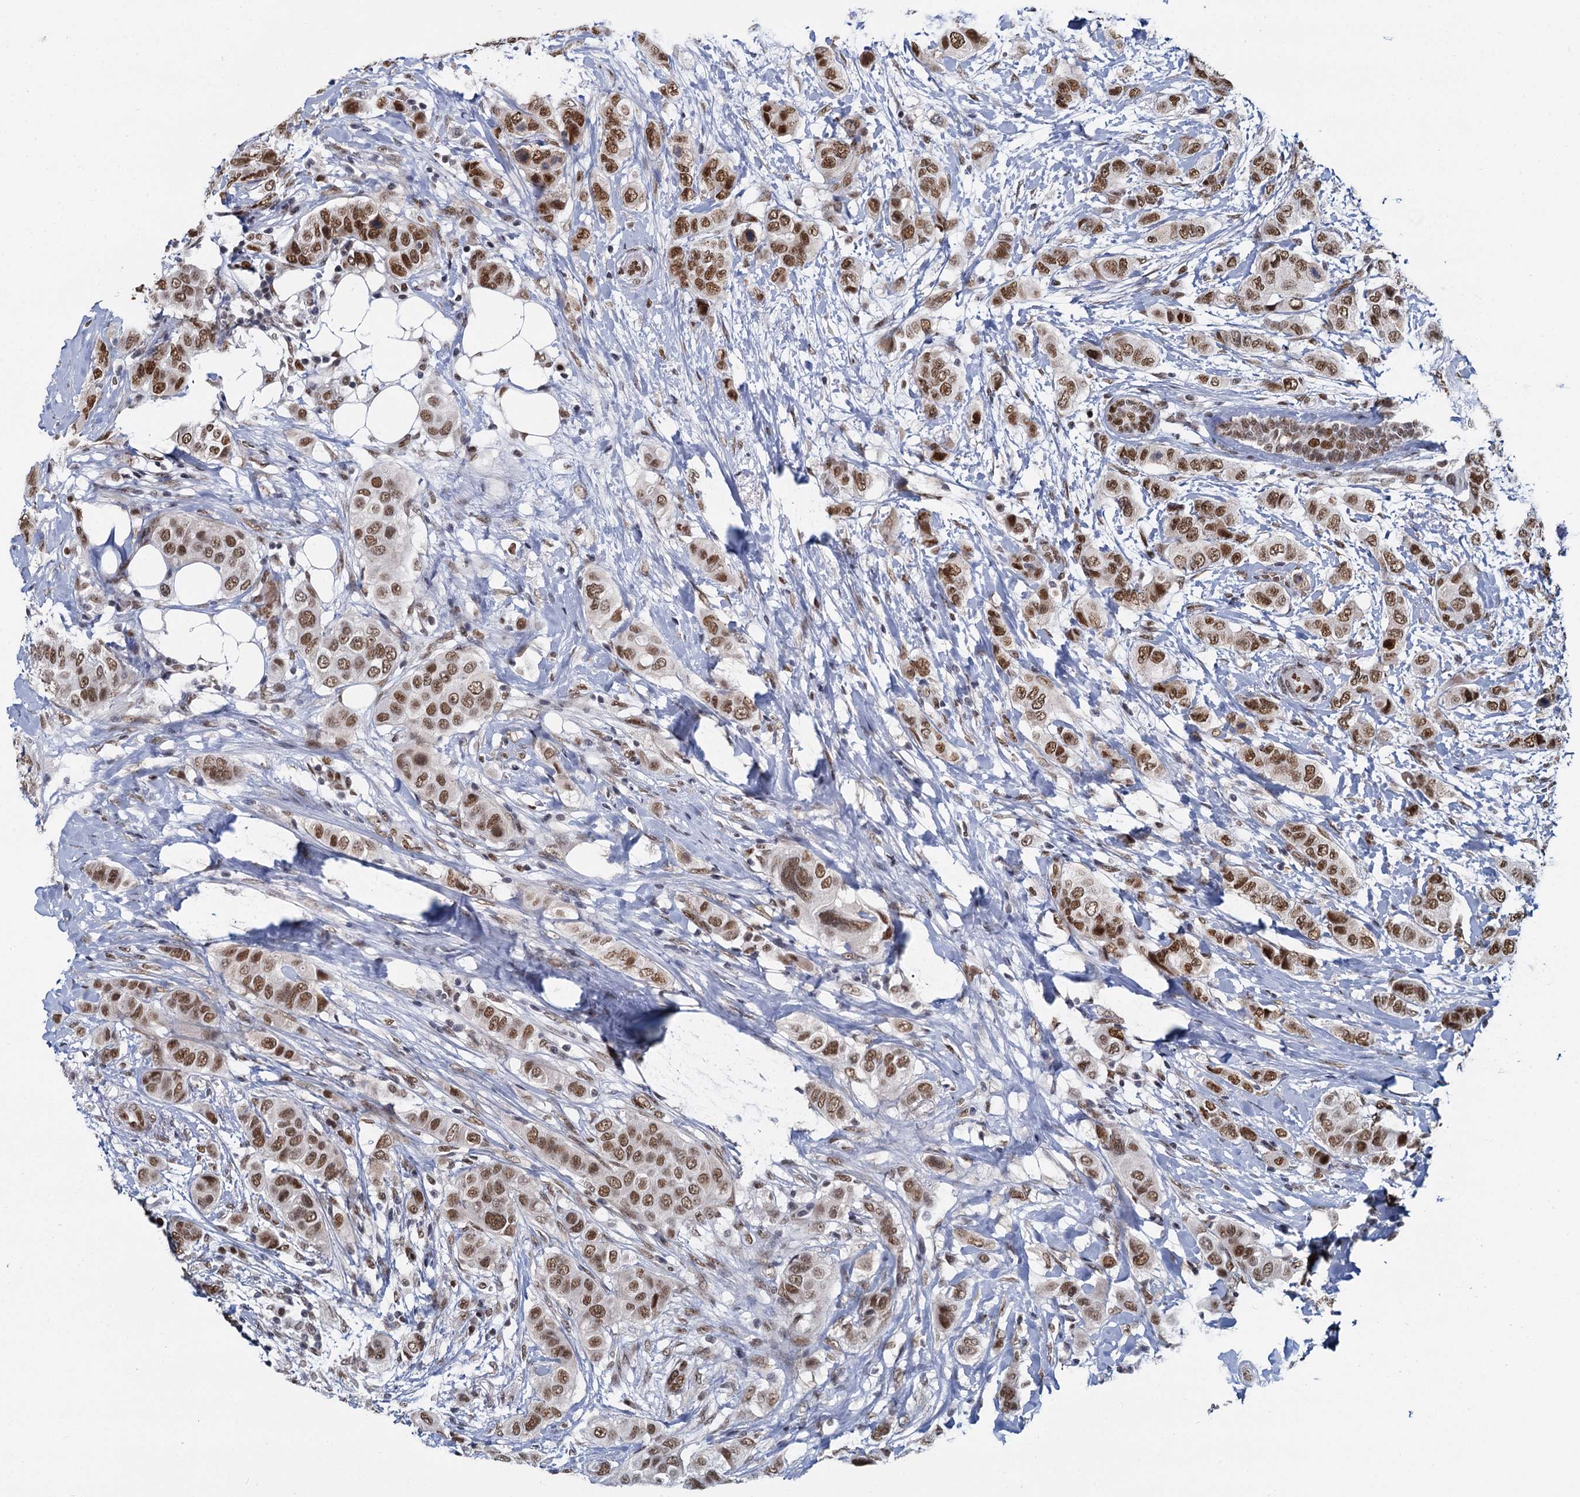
{"staining": {"intensity": "moderate", "quantity": ">75%", "location": "nuclear"}, "tissue": "breast cancer", "cell_type": "Tumor cells", "image_type": "cancer", "snomed": [{"axis": "morphology", "description": "Lobular carcinoma"}, {"axis": "topography", "description": "Breast"}], "caption": "Protein analysis of breast cancer (lobular carcinoma) tissue reveals moderate nuclear staining in about >75% of tumor cells. (Brightfield microscopy of DAB IHC at high magnification).", "gene": "RPRD1A", "patient": {"sex": "female", "age": 51}}